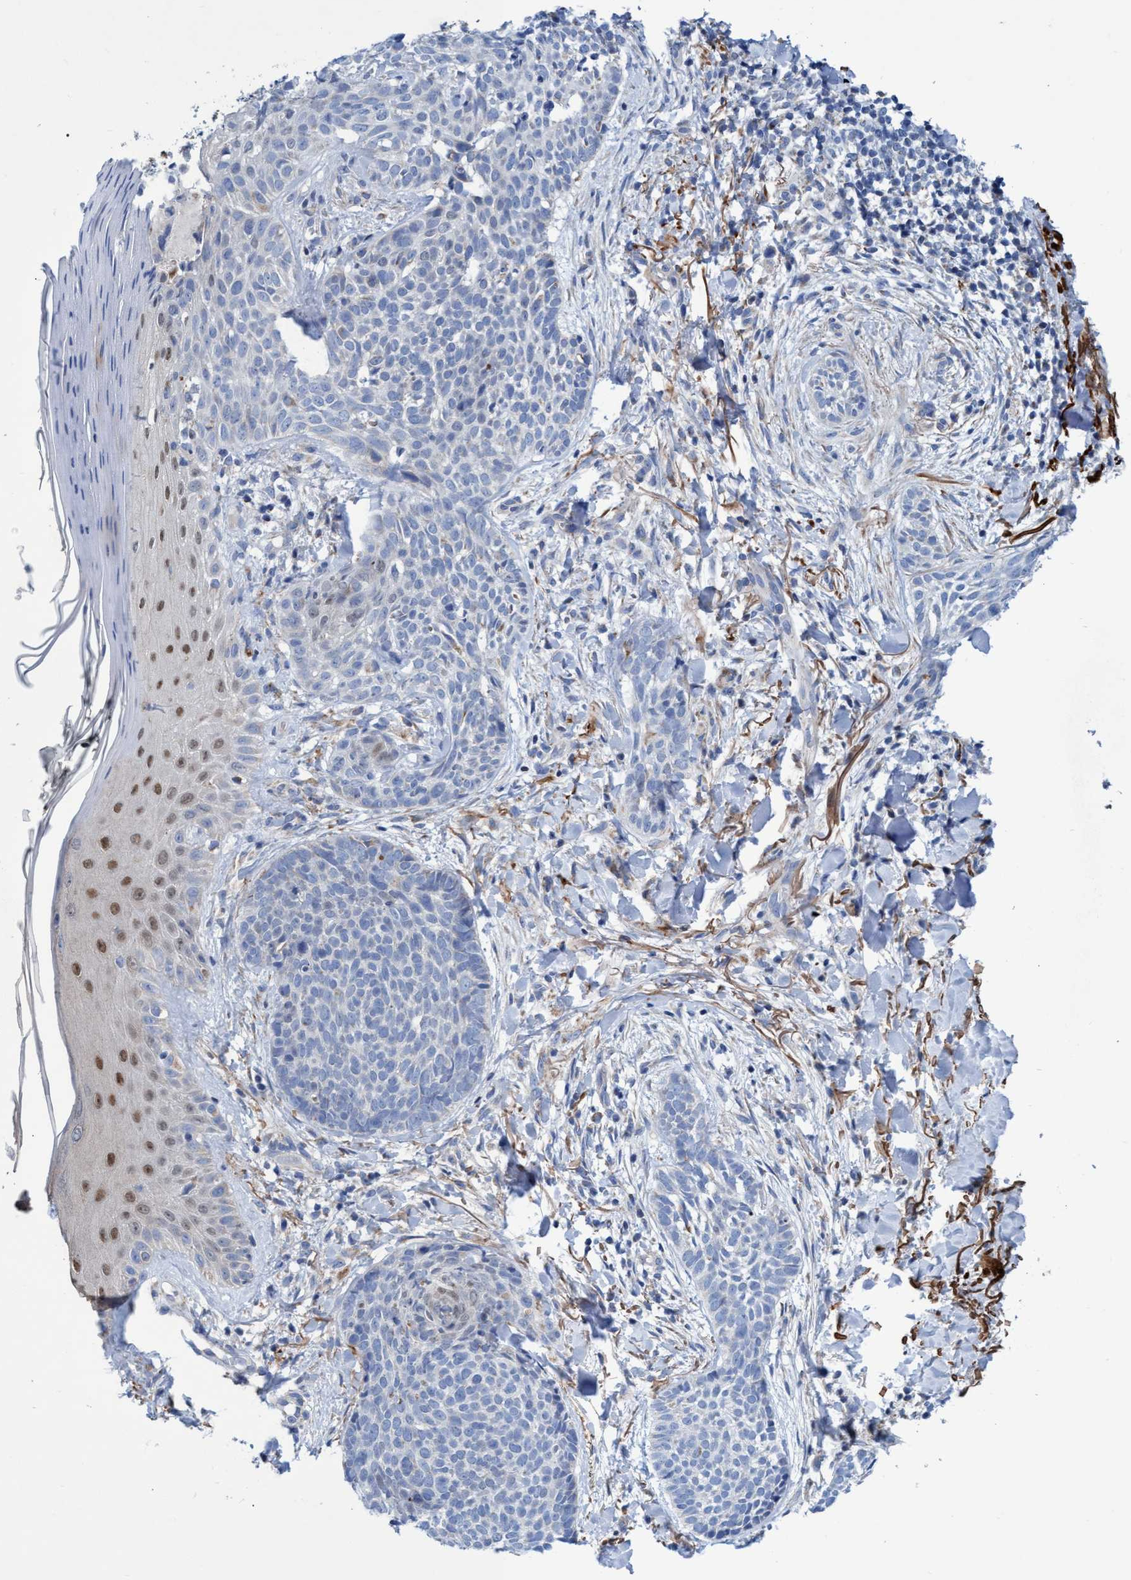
{"staining": {"intensity": "negative", "quantity": "none", "location": "none"}, "tissue": "skin cancer", "cell_type": "Tumor cells", "image_type": "cancer", "snomed": [{"axis": "morphology", "description": "Normal tissue, NOS"}, {"axis": "morphology", "description": "Basal cell carcinoma"}, {"axis": "topography", "description": "Skin"}], "caption": "This is an IHC histopathology image of basal cell carcinoma (skin). There is no expression in tumor cells.", "gene": "ZNF750", "patient": {"sex": "male", "age": 67}}